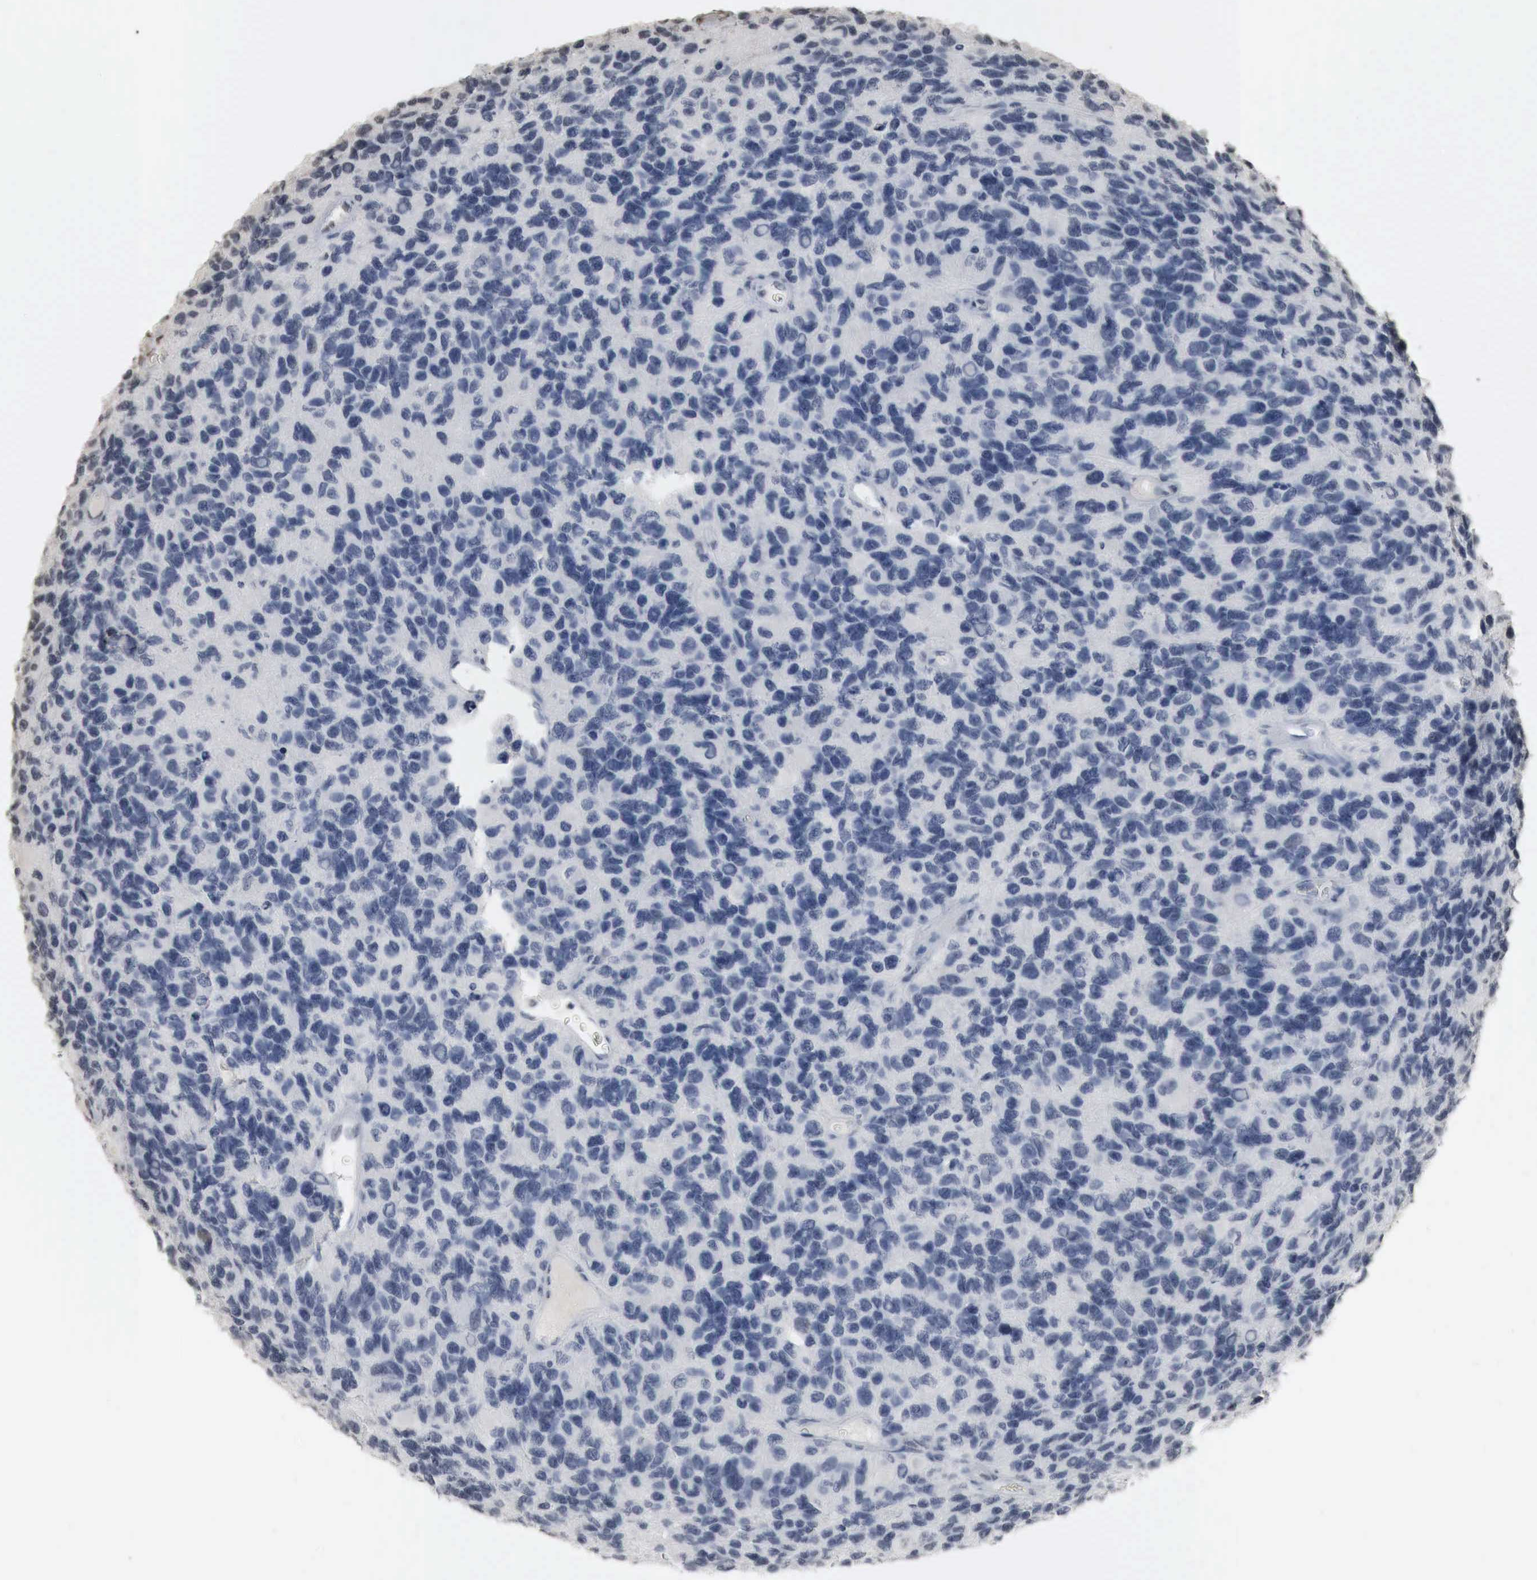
{"staining": {"intensity": "negative", "quantity": "none", "location": "none"}, "tissue": "glioma", "cell_type": "Tumor cells", "image_type": "cancer", "snomed": [{"axis": "morphology", "description": "Glioma, malignant, High grade"}, {"axis": "topography", "description": "Brain"}], "caption": "Histopathology image shows no significant protein expression in tumor cells of high-grade glioma (malignant). The staining is performed using DAB (3,3'-diaminobenzidine) brown chromogen with nuclei counter-stained in using hematoxylin.", "gene": "ERBB4", "patient": {"sex": "male", "age": 77}}